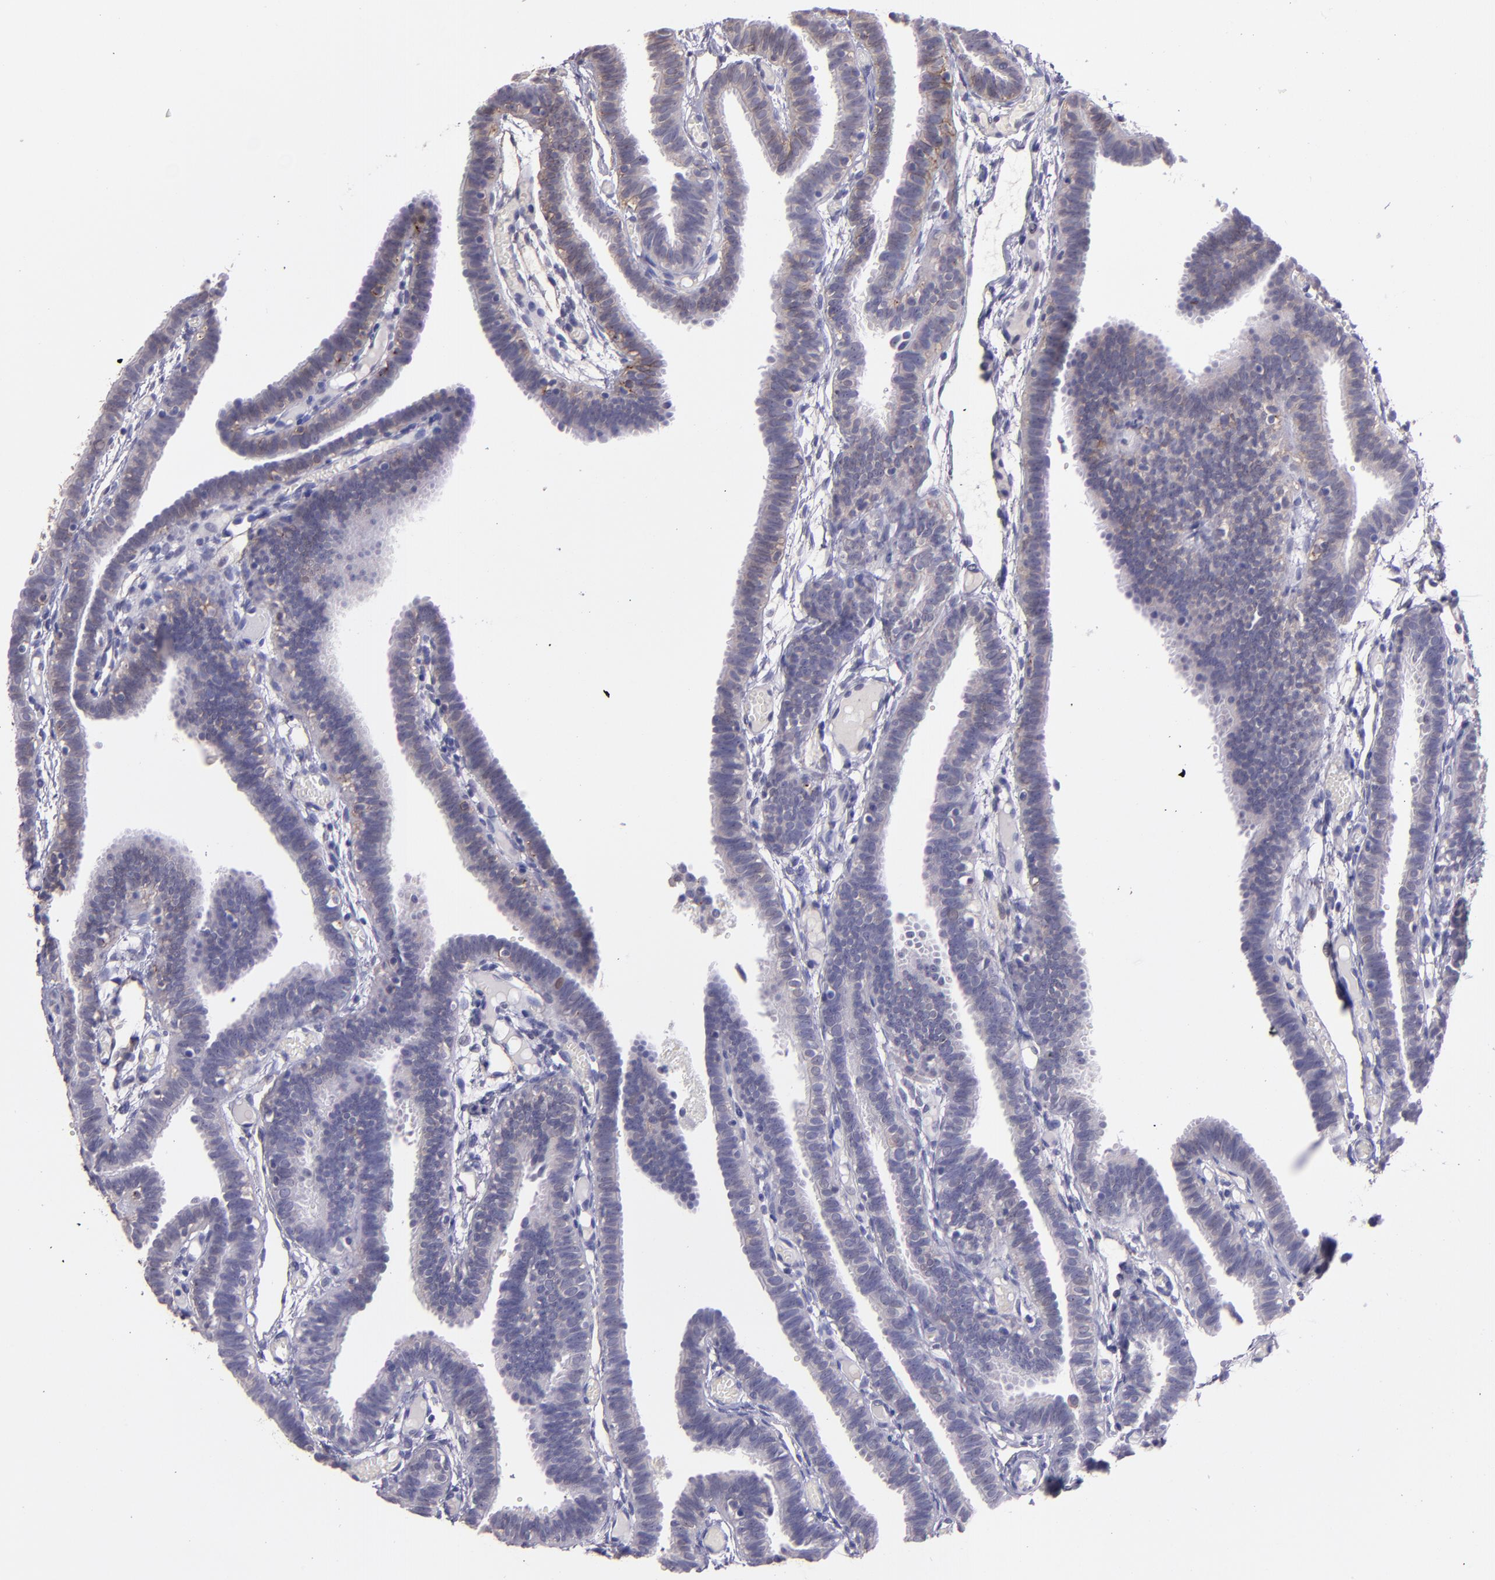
{"staining": {"intensity": "weak", "quantity": "25%-75%", "location": "cytoplasmic/membranous"}, "tissue": "fallopian tube", "cell_type": "Glandular cells", "image_type": "normal", "snomed": [{"axis": "morphology", "description": "Normal tissue, NOS"}, {"axis": "topography", "description": "Fallopian tube"}], "caption": "Protein staining exhibits weak cytoplasmic/membranous staining in about 25%-75% of glandular cells in benign fallopian tube.", "gene": "PAPPA", "patient": {"sex": "female", "age": 29}}